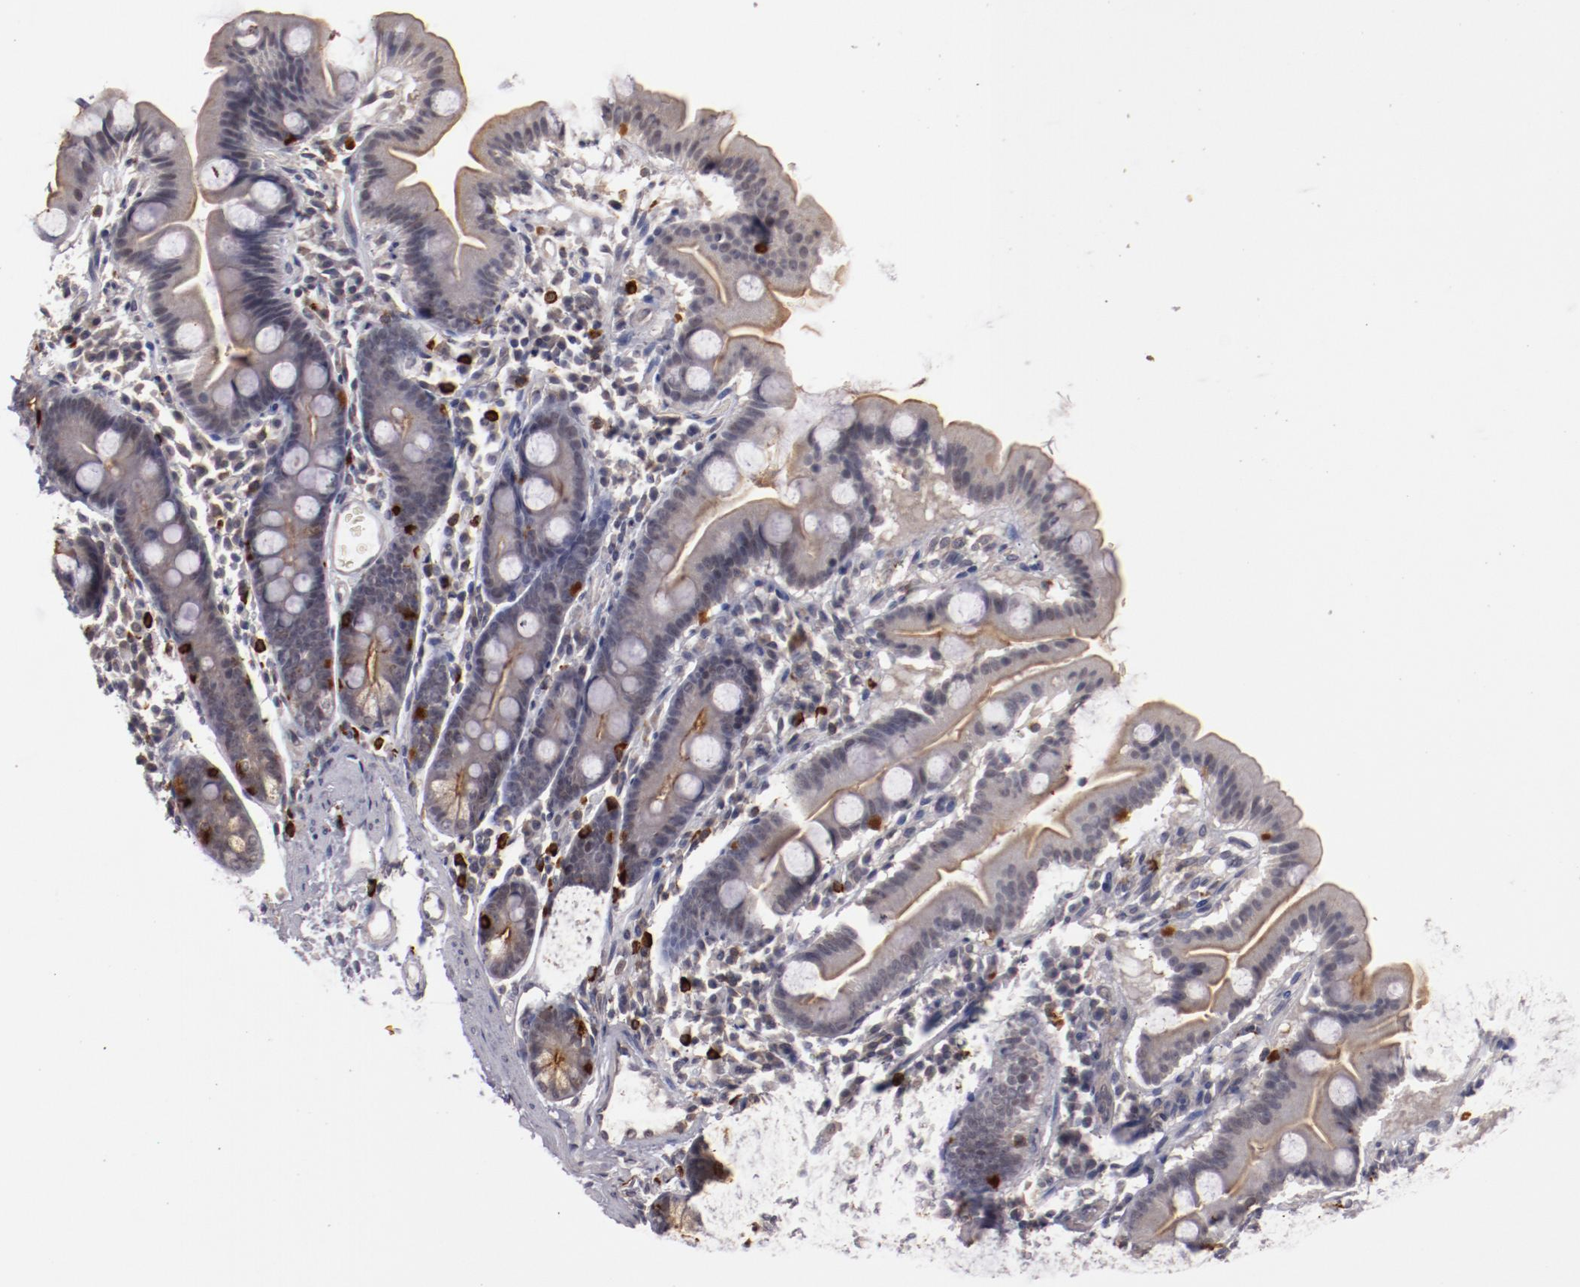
{"staining": {"intensity": "moderate", "quantity": ">75%", "location": "cytoplasmic/membranous"}, "tissue": "duodenum", "cell_type": "Glandular cells", "image_type": "normal", "snomed": [{"axis": "morphology", "description": "Normal tissue, NOS"}, {"axis": "topography", "description": "Duodenum"}], "caption": "IHC photomicrograph of unremarkable duodenum stained for a protein (brown), which shows medium levels of moderate cytoplasmic/membranous staining in about >75% of glandular cells.", "gene": "STX3", "patient": {"sex": "male", "age": 50}}